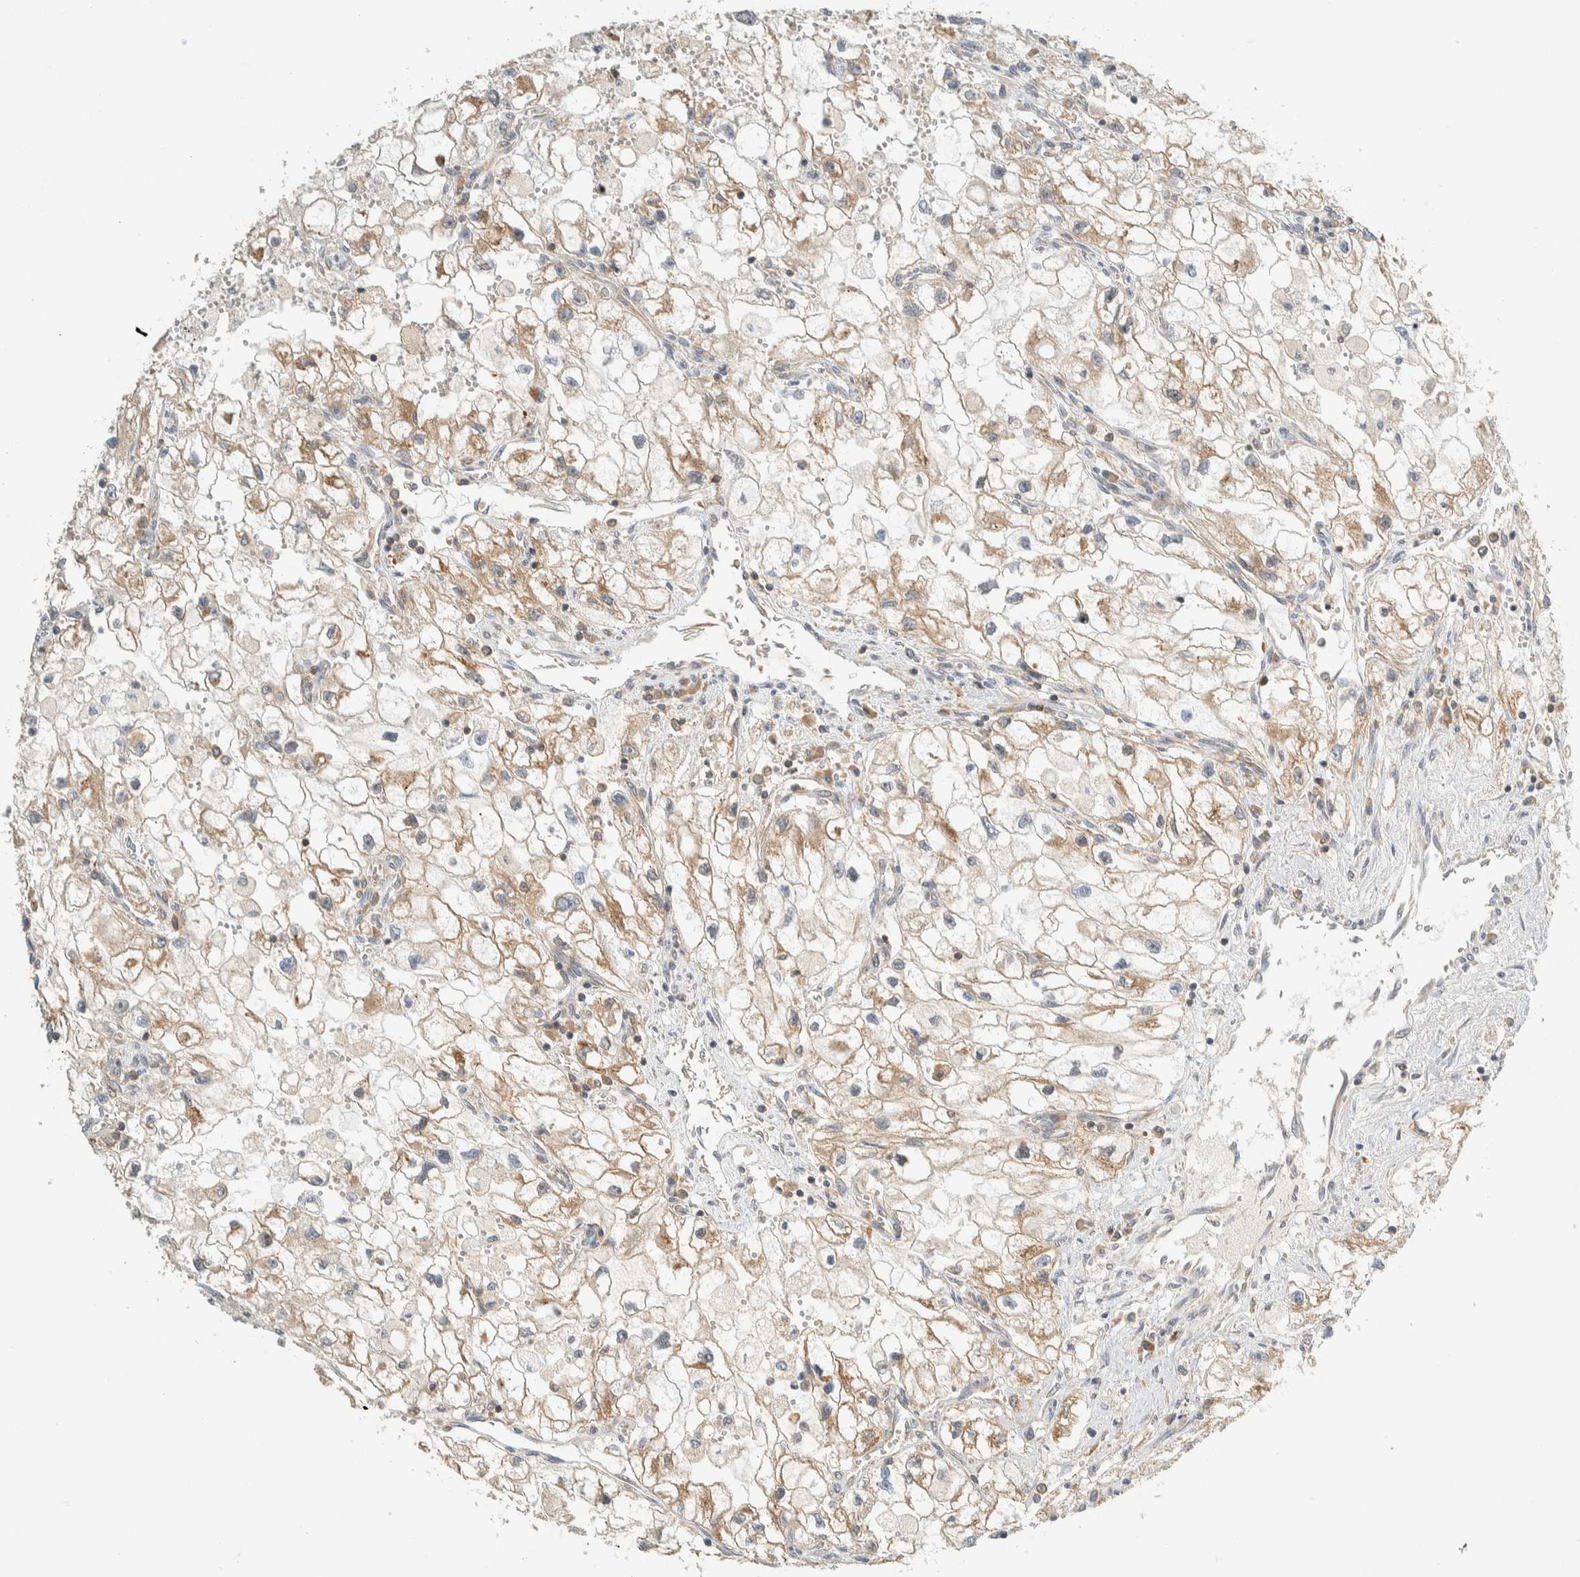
{"staining": {"intensity": "weak", "quantity": "25%-75%", "location": "cytoplasmic/membranous"}, "tissue": "renal cancer", "cell_type": "Tumor cells", "image_type": "cancer", "snomed": [{"axis": "morphology", "description": "Adenocarcinoma, NOS"}, {"axis": "topography", "description": "Kidney"}], "caption": "A high-resolution image shows IHC staining of renal adenocarcinoma, which exhibits weak cytoplasmic/membranous expression in about 25%-75% of tumor cells. The protein is stained brown, and the nuclei are stained in blue (DAB (3,3'-diaminobenzidine) IHC with brightfield microscopy, high magnification).", "gene": "ARFGEF1", "patient": {"sex": "female", "age": 70}}